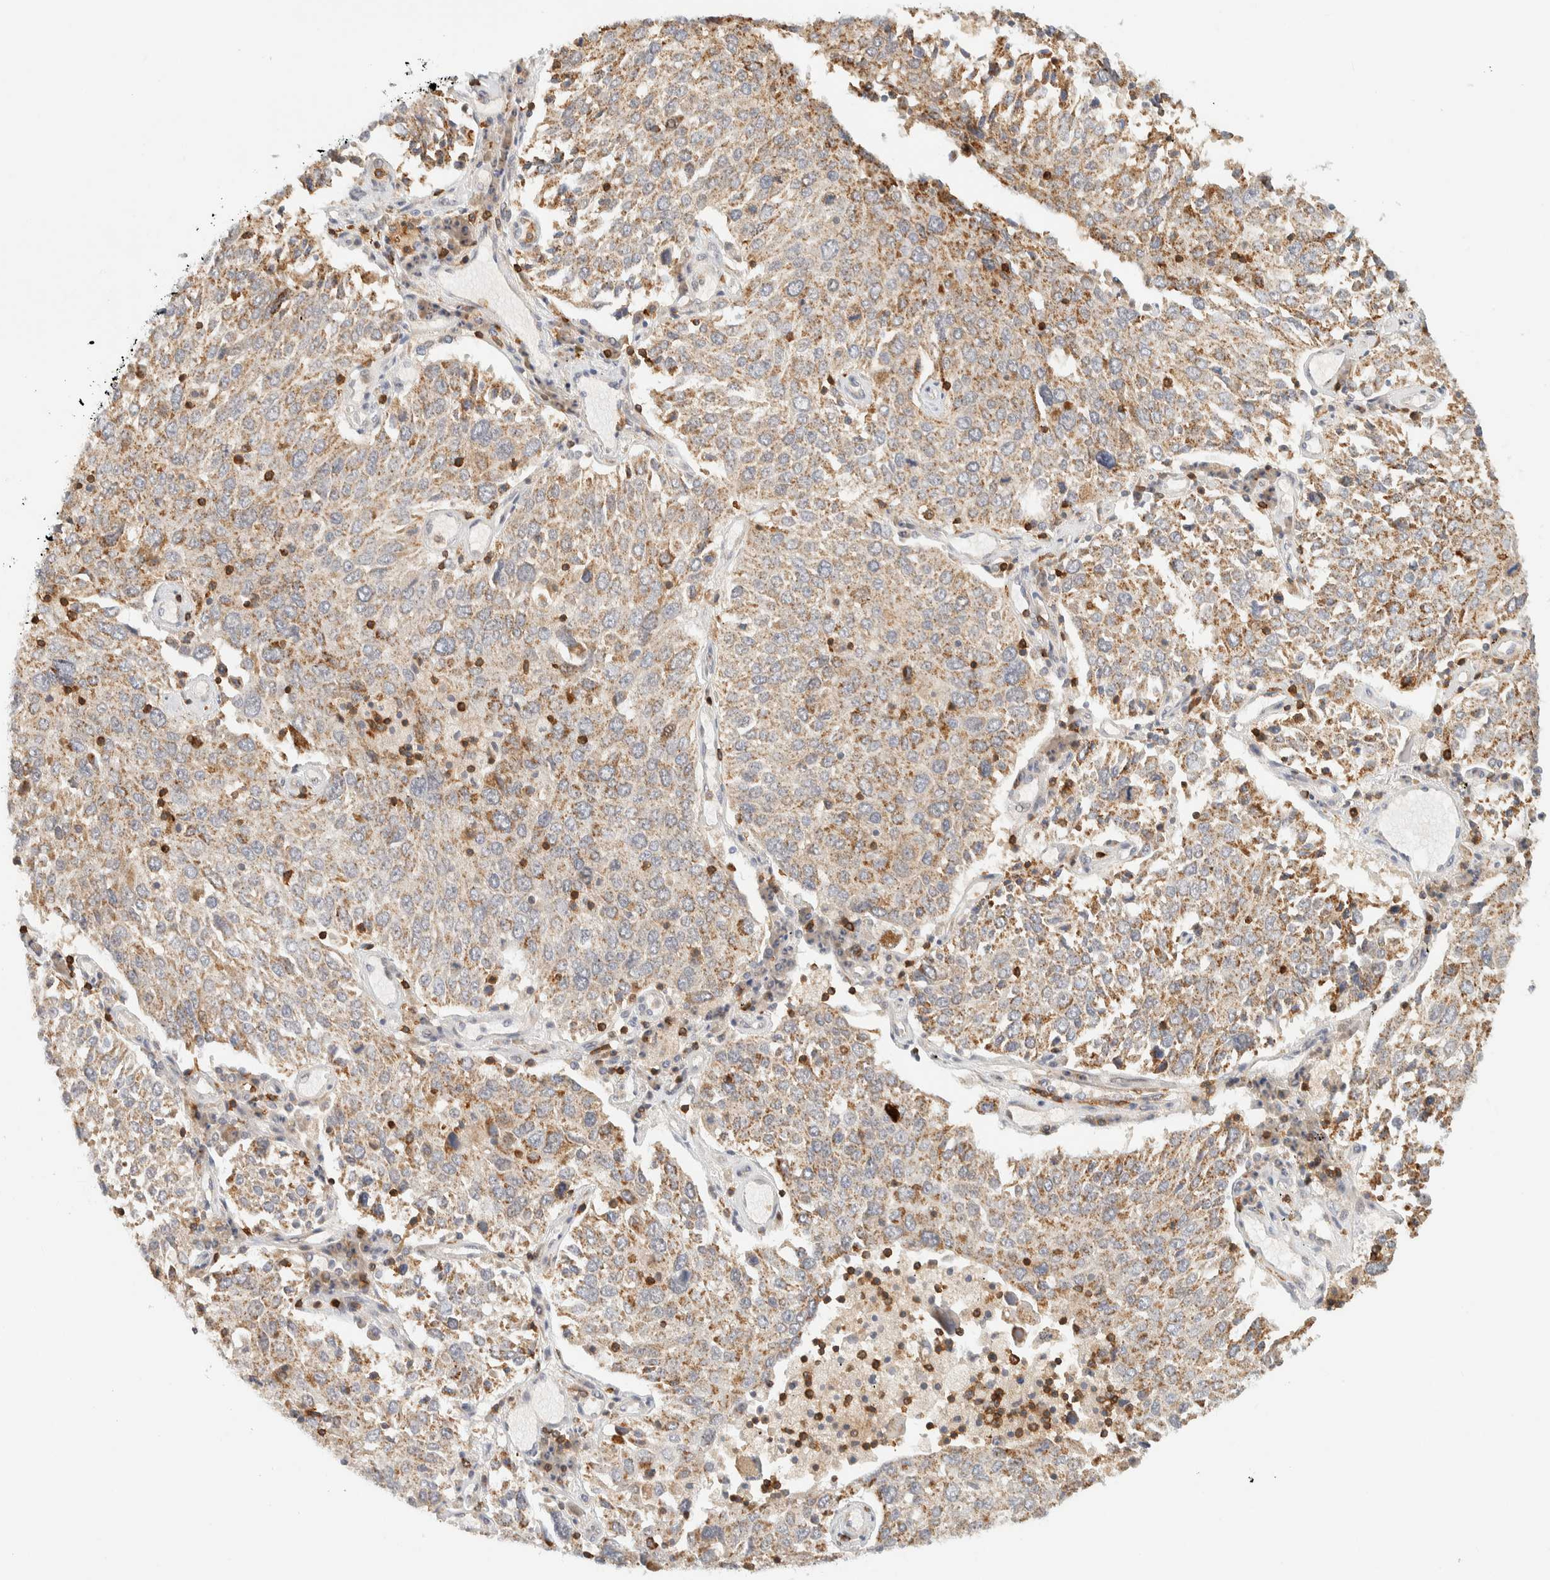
{"staining": {"intensity": "moderate", "quantity": ">75%", "location": "cytoplasmic/membranous"}, "tissue": "lung cancer", "cell_type": "Tumor cells", "image_type": "cancer", "snomed": [{"axis": "morphology", "description": "Squamous cell carcinoma, NOS"}, {"axis": "topography", "description": "Lung"}], "caption": "Lung squamous cell carcinoma tissue reveals moderate cytoplasmic/membranous positivity in about >75% of tumor cells, visualized by immunohistochemistry. Immunohistochemistry (ihc) stains the protein in brown and the nuclei are stained blue.", "gene": "RUNDC1", "patient": {"sex": "male", "age": 65}}